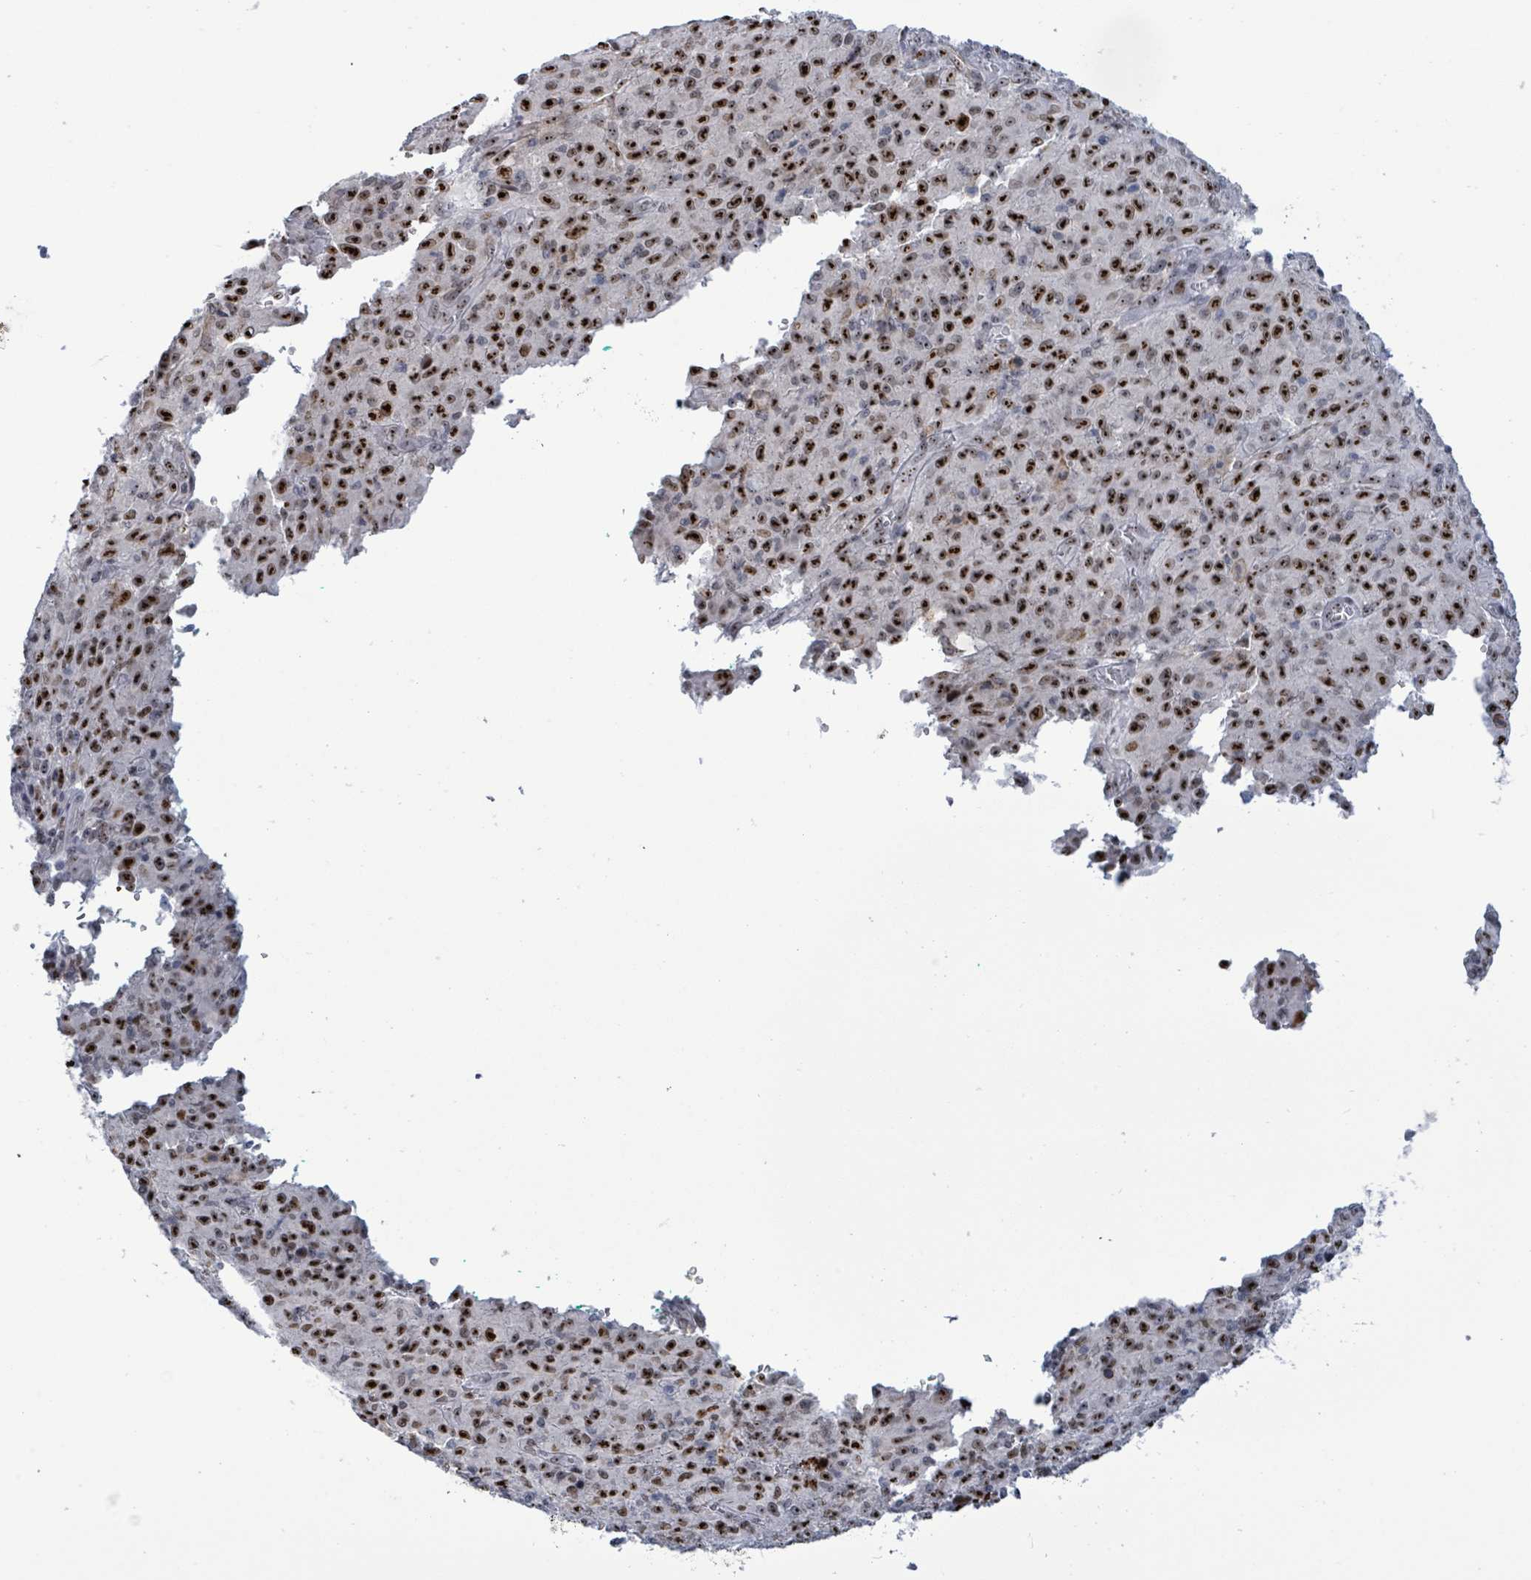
{"staining": {"intensity": "strong", "quantity": "25%-75%", "location": "nuclear"}, "tissue": "melanoma", "cell_type": "Tumor cells", "image_type": "cancer", "snomed": [{"axis": "morphology", "description": "Malignant melanoma, NOS"}, {"axis": "topography", "description": "Skin"}], "caption": "Human malignant melanoma stained with a protein marker shows strong staining in tumor cells.", "gene": "RRN3", "patient": {"sex": "male", "age": 46}}